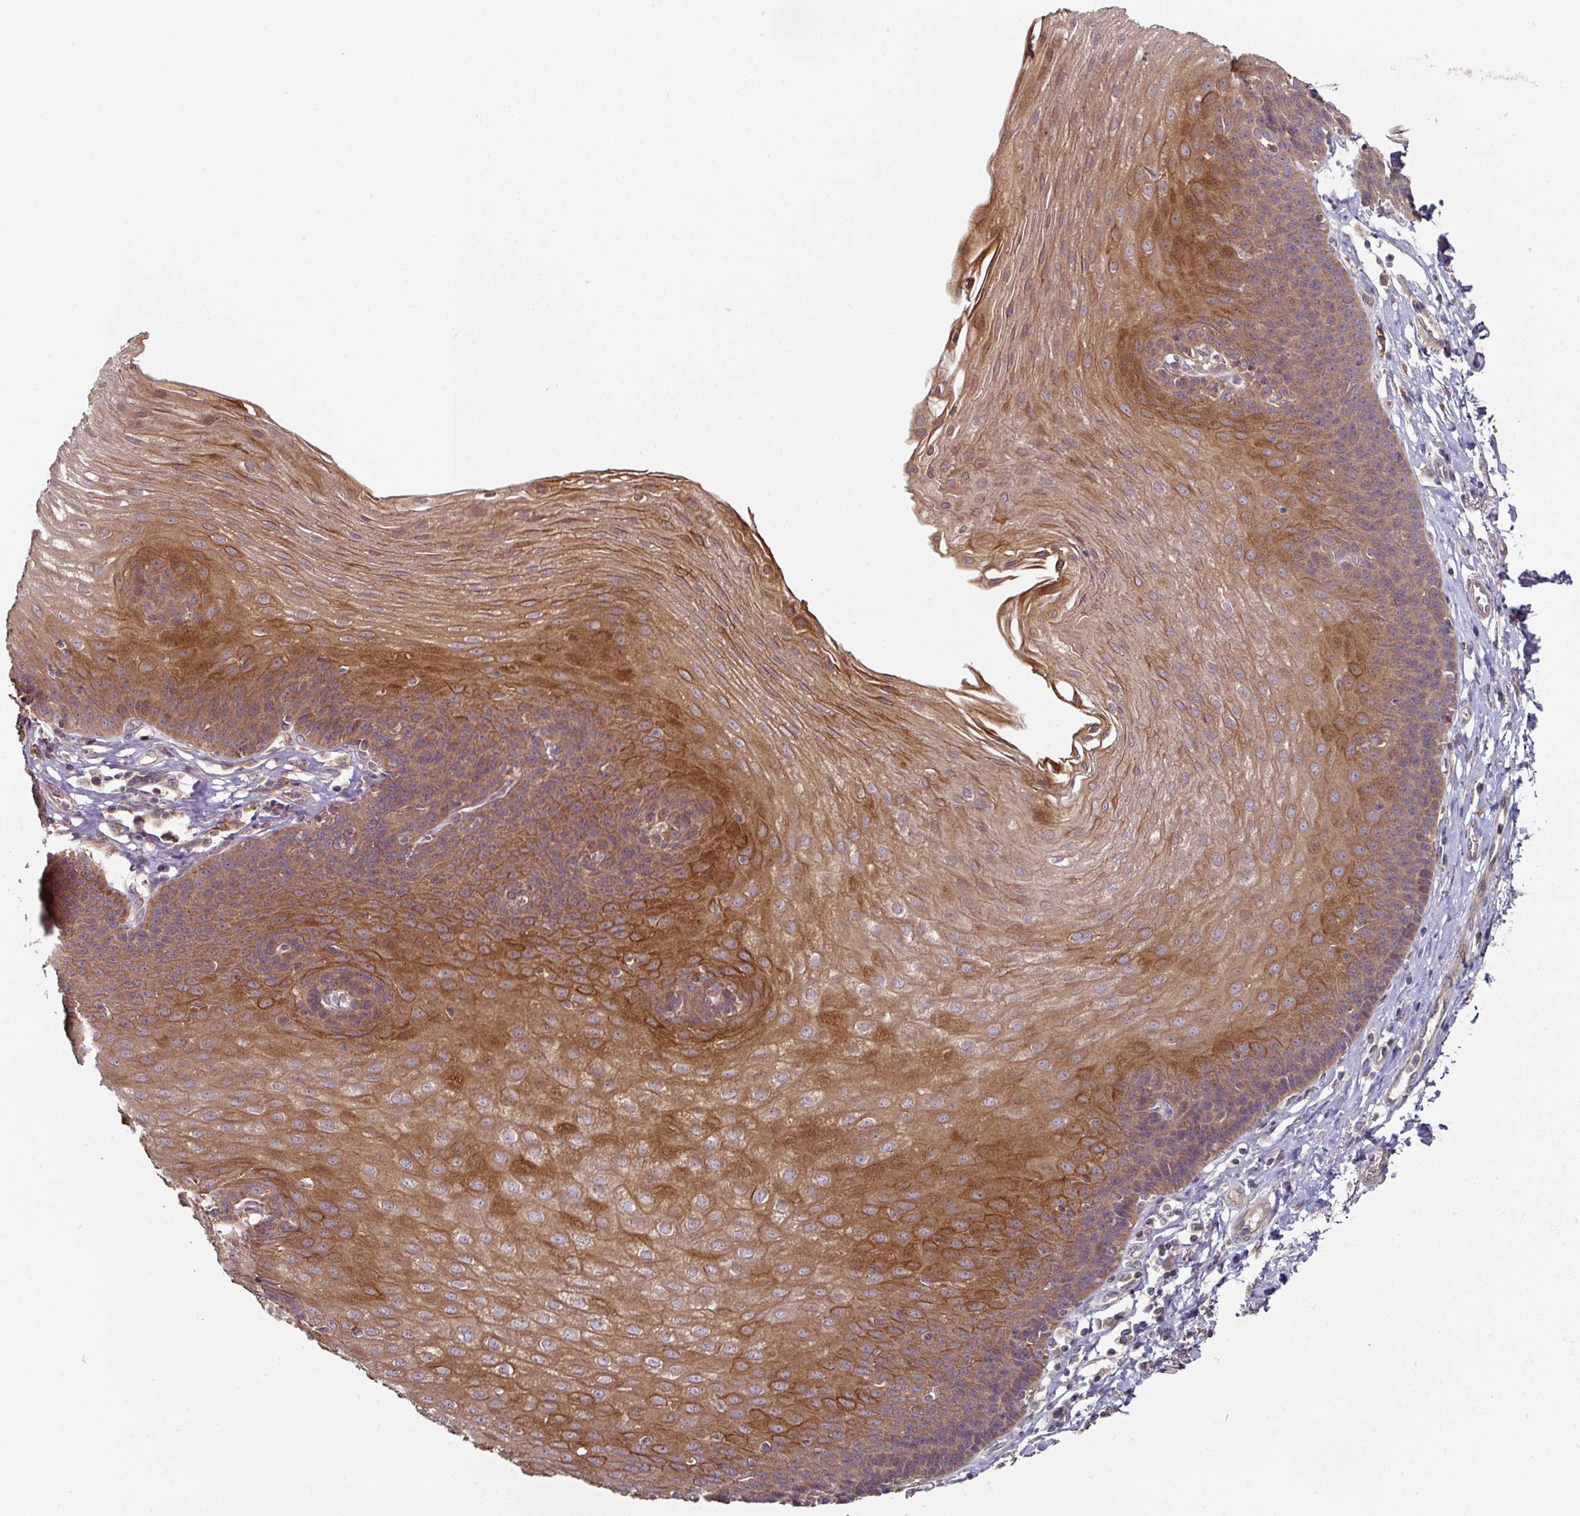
{"staining": {"intensity": "strong", "quantity": "25%-75%", "location": "cytoplasmic/membranous,nuclear"}, "tissue": "esophagus", "cell_type": "Squamous epithelial cells", "image_type": "normal", "snomed": [{"axis": "morphology", "description": "Normal tissue, NOS"}, {"axis": "topography", "description": "Esophagus"}], "caption": "Human esophagus stained for a protein (brown) demonstrates strong cytoplasmic/membranous,nuclear positive positivity in approximately 25%-75% of squamous epithelial cells.", "gene": "DNAJC7", "patient": {"sex": "female", "age": 81}}